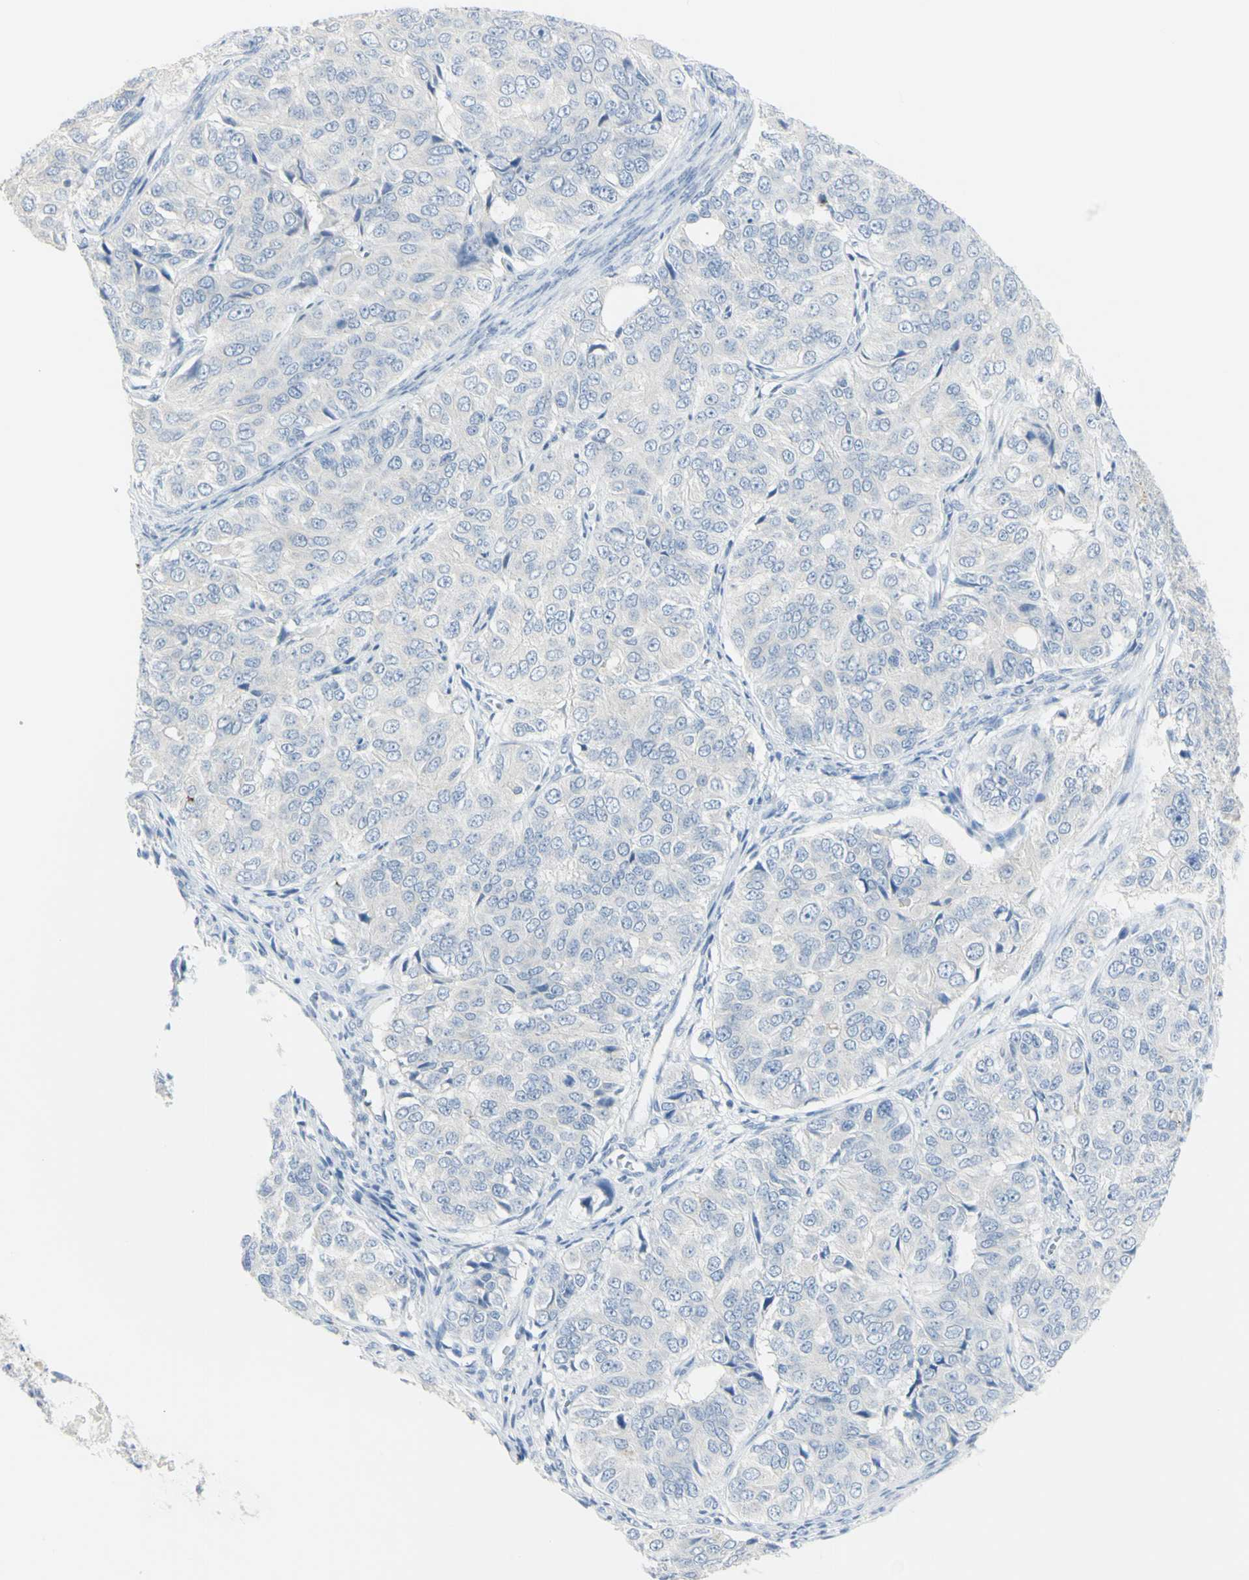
{"staining": {"intensity": "negative", "quantity": "none", "location": "none"}, "tissue": "ovarian cancer", "cell_type": "Tumor cells", "image_type": "cancer", "snomed": [{"axis": "morphology", "description": "Carcinoma, endometroid"}, {"axis": "topography", "description": "Ovary"}], "caption": "Immunohistochemical staining of ovarian cancer demonstrates no significant staining in tumor cells.", "gene": "CD207", "patient": {"sex": "female", "age": 51}}